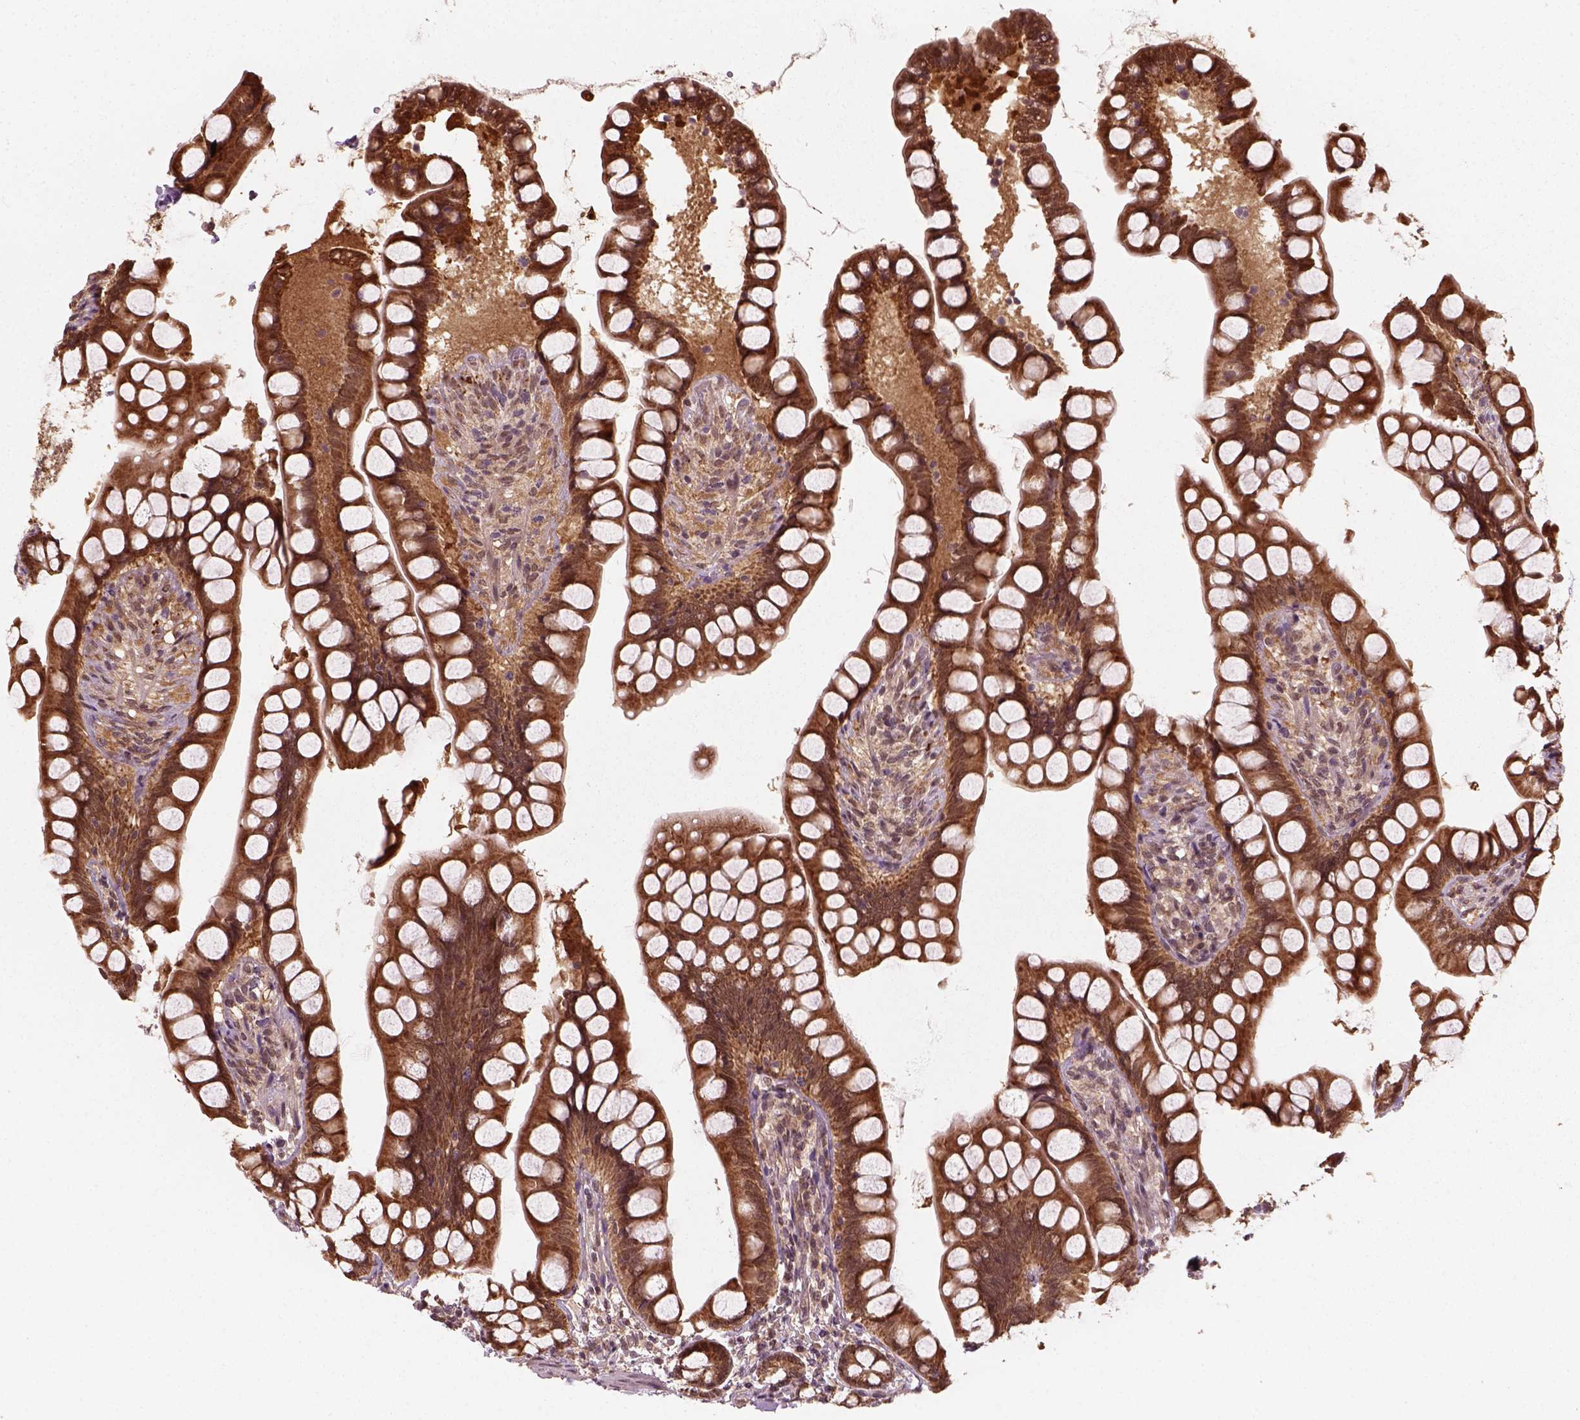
{"staining": {"intensity": "strong", "quantity": ">75%", "location": "cytoplasmic/membranous,nuclear"}, "tissue": "small intestine", "cell_type": "Glandular cells", "image_type": "normal", "snomed": [{"axis": "morphology", "description": "Normal tissue, NOS"}, {"axis": "topography", "description": "Small intestine"}], "caption": "This histopathology image reveals normal small intestine stained with IHC to label a protein in brown. The cytoplasmic/membranous,nuclear of glandular cells show strong positivity for the protein. Nuclei are counter-stained blue.", "gene": "NUDT9", "patient": {"sex": "male", "age": 70}}